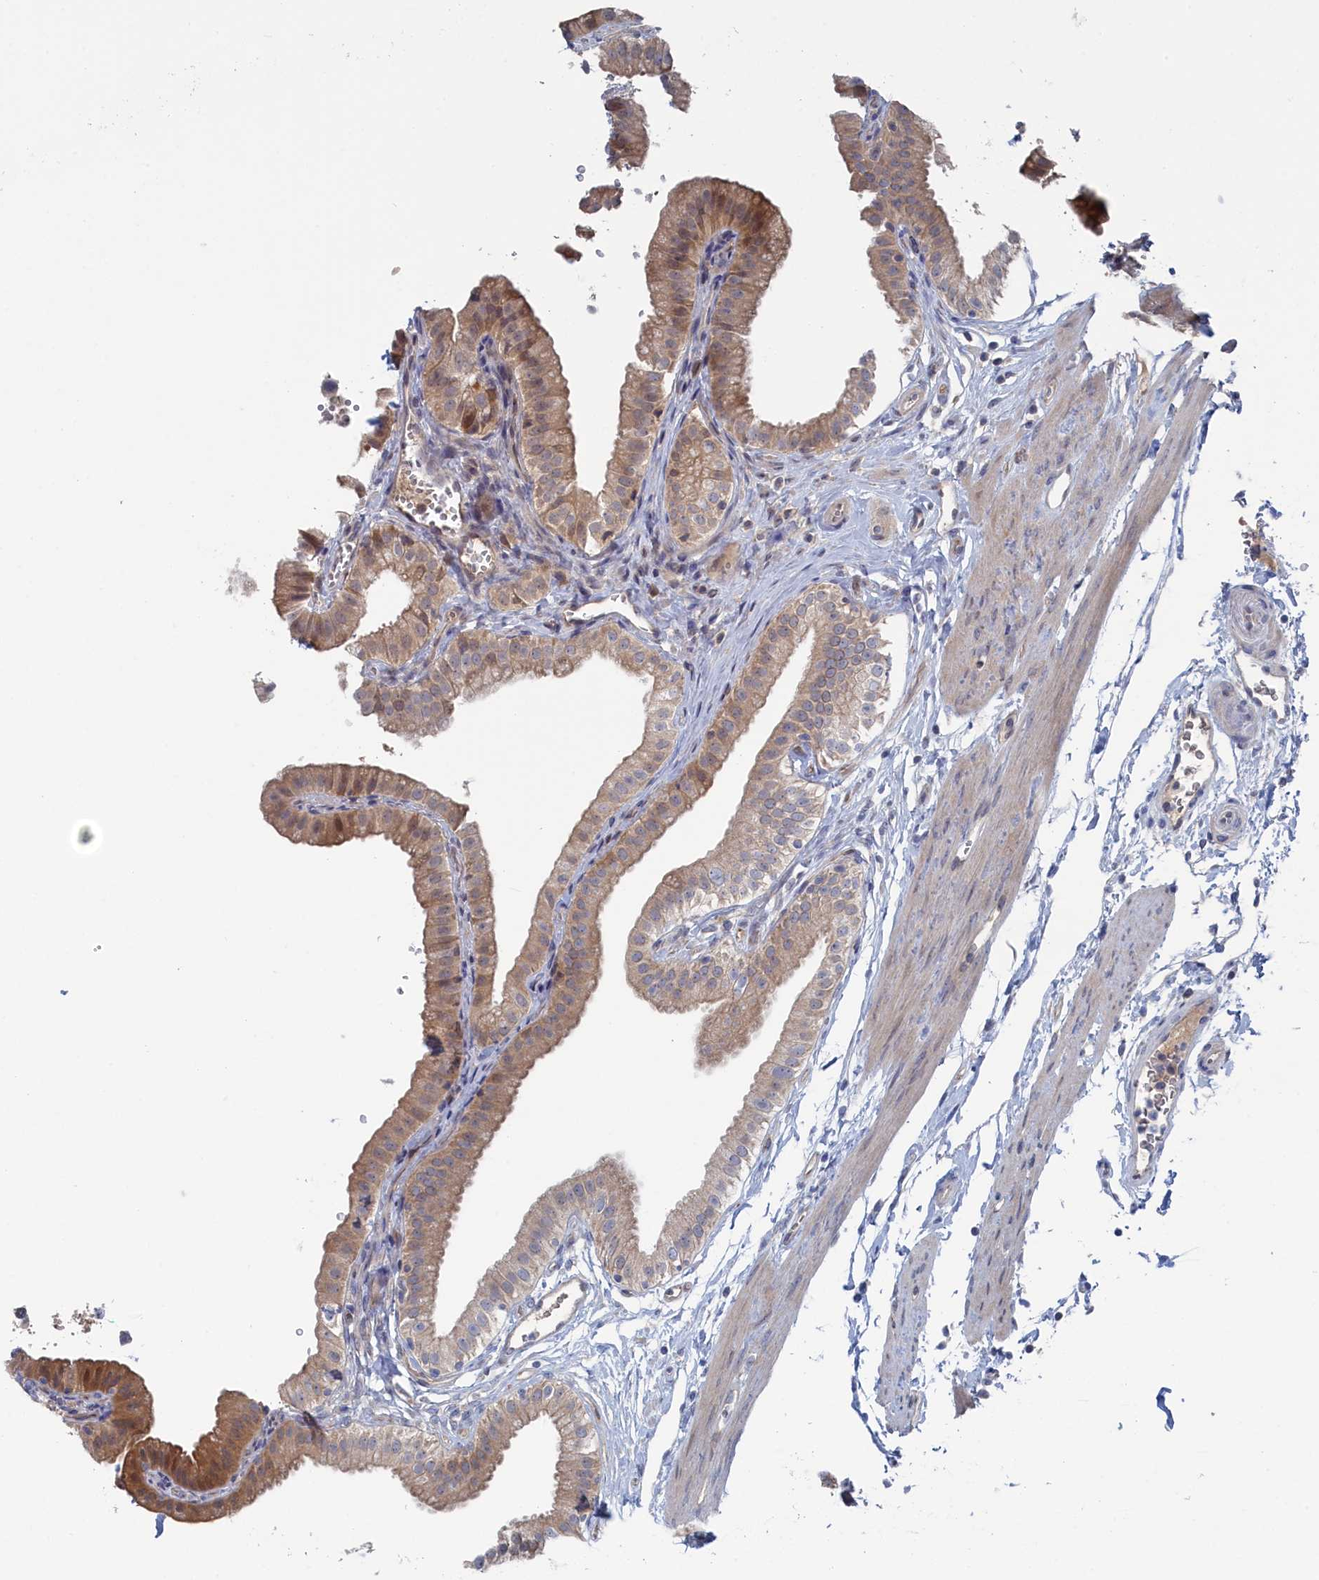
{"staining": {"intensity": "moderate", "quantity": "25%-75%", "location": "cytoplasmic/membranous,nuclear"}, "tissue": "gallbladder", "cell_type": "Glandular cells", "image_type": "normal", "snomed": [{"axis": "morphology", "description": "Normal tissue, NOS"}, {"axis": "topography", "description": "Gallbladder"}], "caption": "This is a micrograph of immunohistochemistry staining of unremarkable gallbladder, which shows moderate staining in the cytoplasmic/membranous,nuclear of glandular cells.", "gene": "IRGQ", "patient": {"sex": "female", "age": 61}}